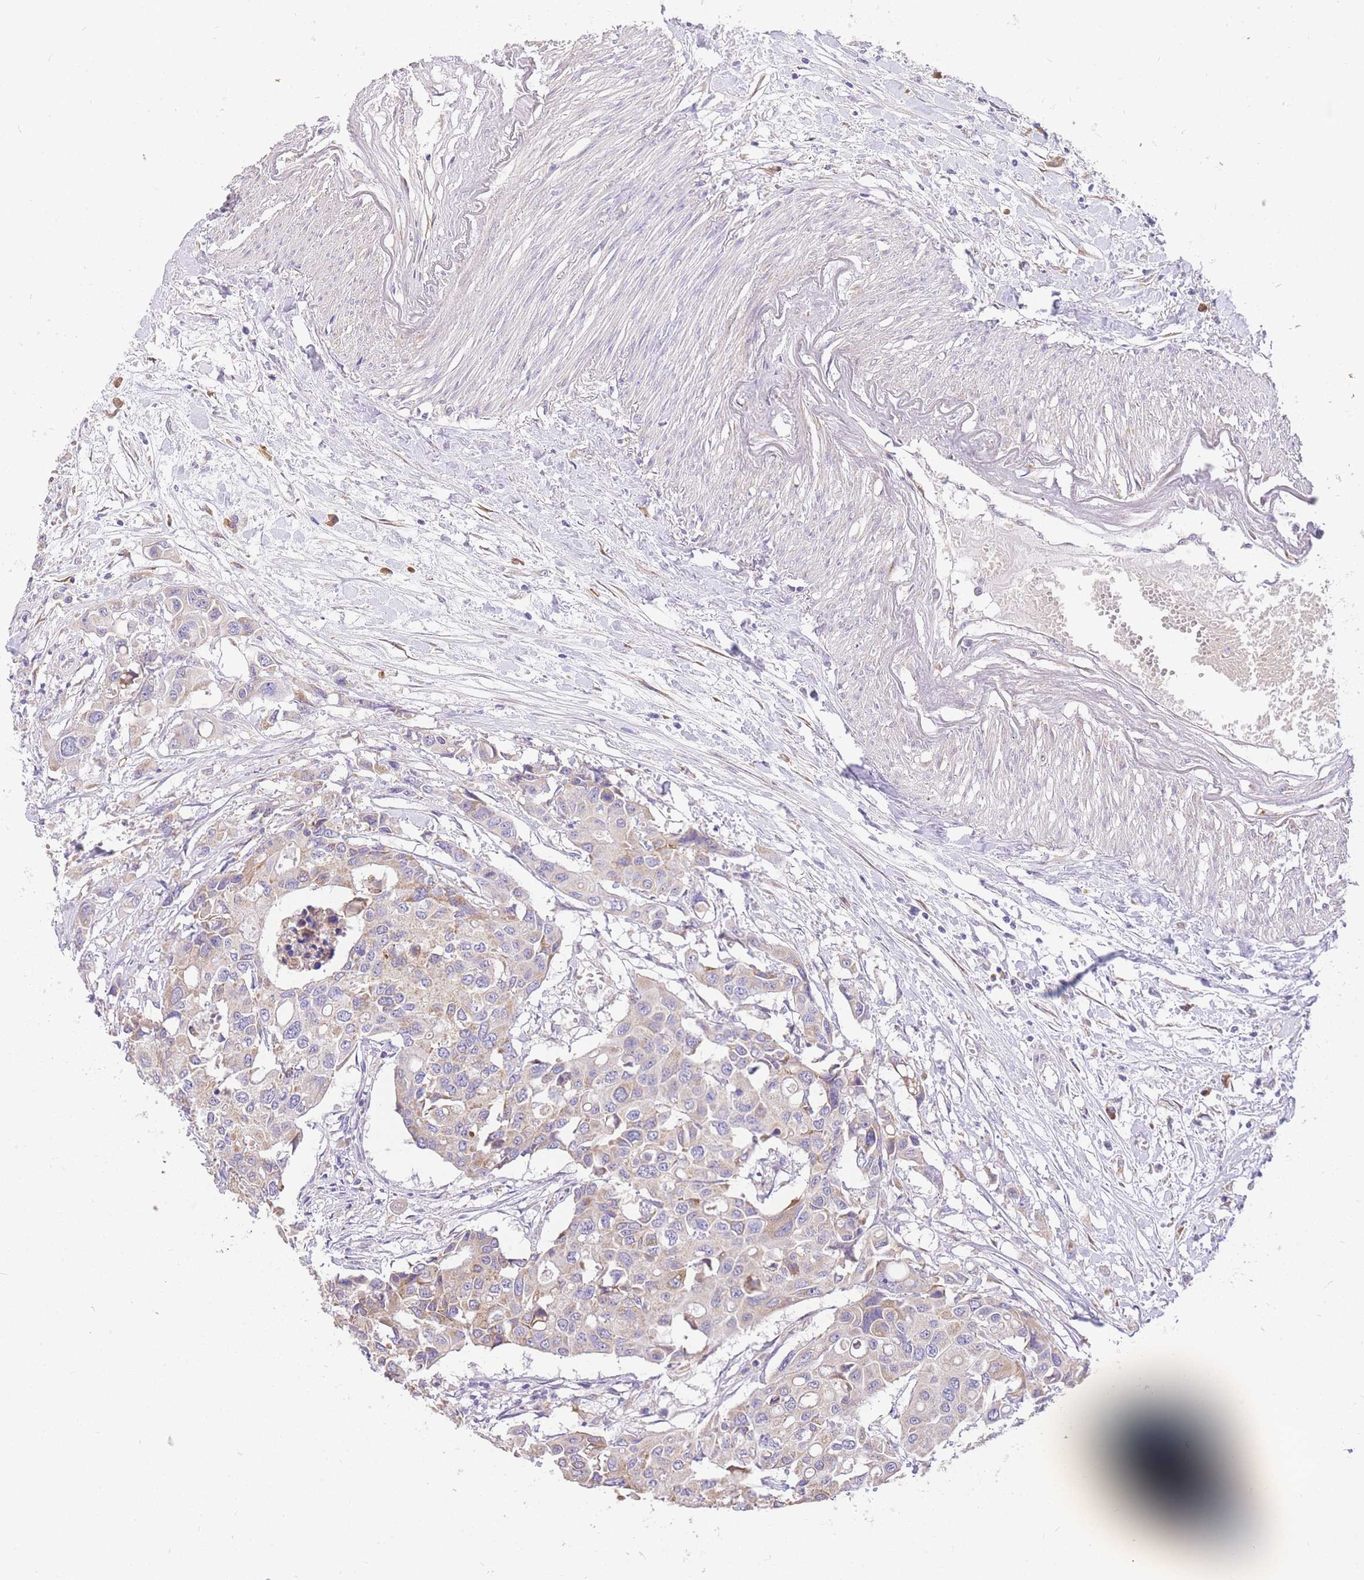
{"staining": {"intensity": "weak", "quantity": "25%-75%", "location": "cytoplasmic/membranous"}, "tissue": "colorectal cancer", "cell_type": "Tumor cells", "image_type": "cancer", "snomed": [{"axis": "morphology", "description": "Adenocarcinoma, NOS"}, {"axis": "topography", "description": "Colon"}], "caption": "Immunohistochemical staining of human colorectal cancer (adenocarcinoma) shows low levels of weak cytoplasmic/membranous protein staining in about 25%-75% of tumor cells.", "gene": "C2orf88", "patient": {"sex": "male", "age": 77}}